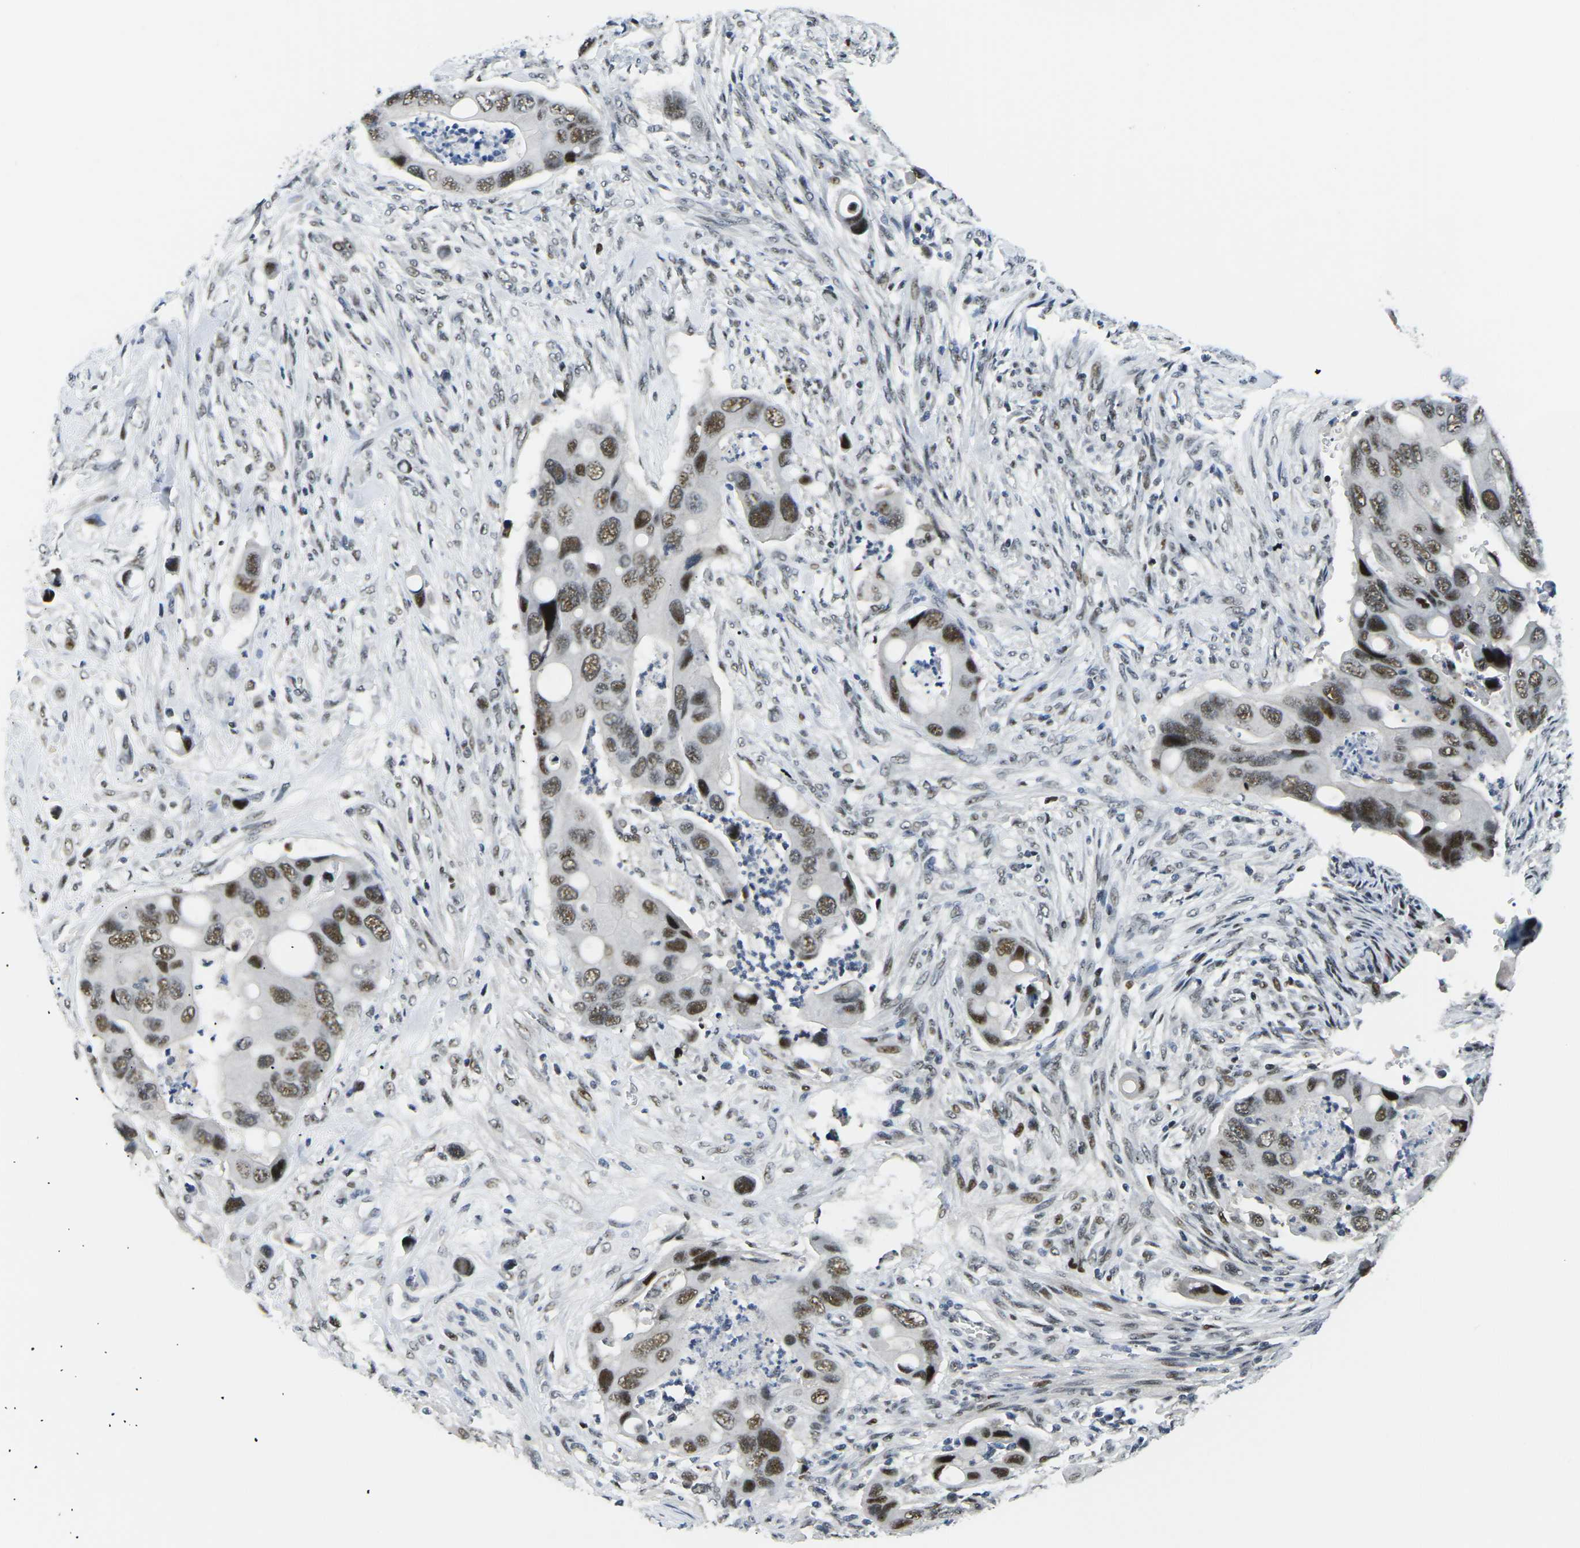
{"staining": {"intensity": "moderate", "quantity": ">75%", "location": "nuclear"}, "tissue": "colorectal cancer", "cell_type": "Tumor cells", "image_type": "cancer", "snomed": [{"axis": "morphology", "description": "Adenocarcinoma, NOS"}, {"axis": "topography", "description": "Rectum"}], "caption": "Immunohistochemistry (DAB) staining of colorectal cancer (adenocarcinoma) reveals moderate nuclear protein staining in about >75% of tumor cells. The protein of interest is shown in brown color, while the nuclei are stained blue.", "gene": "PRPF8", "patient": {"sex": "female", "age": 57}}